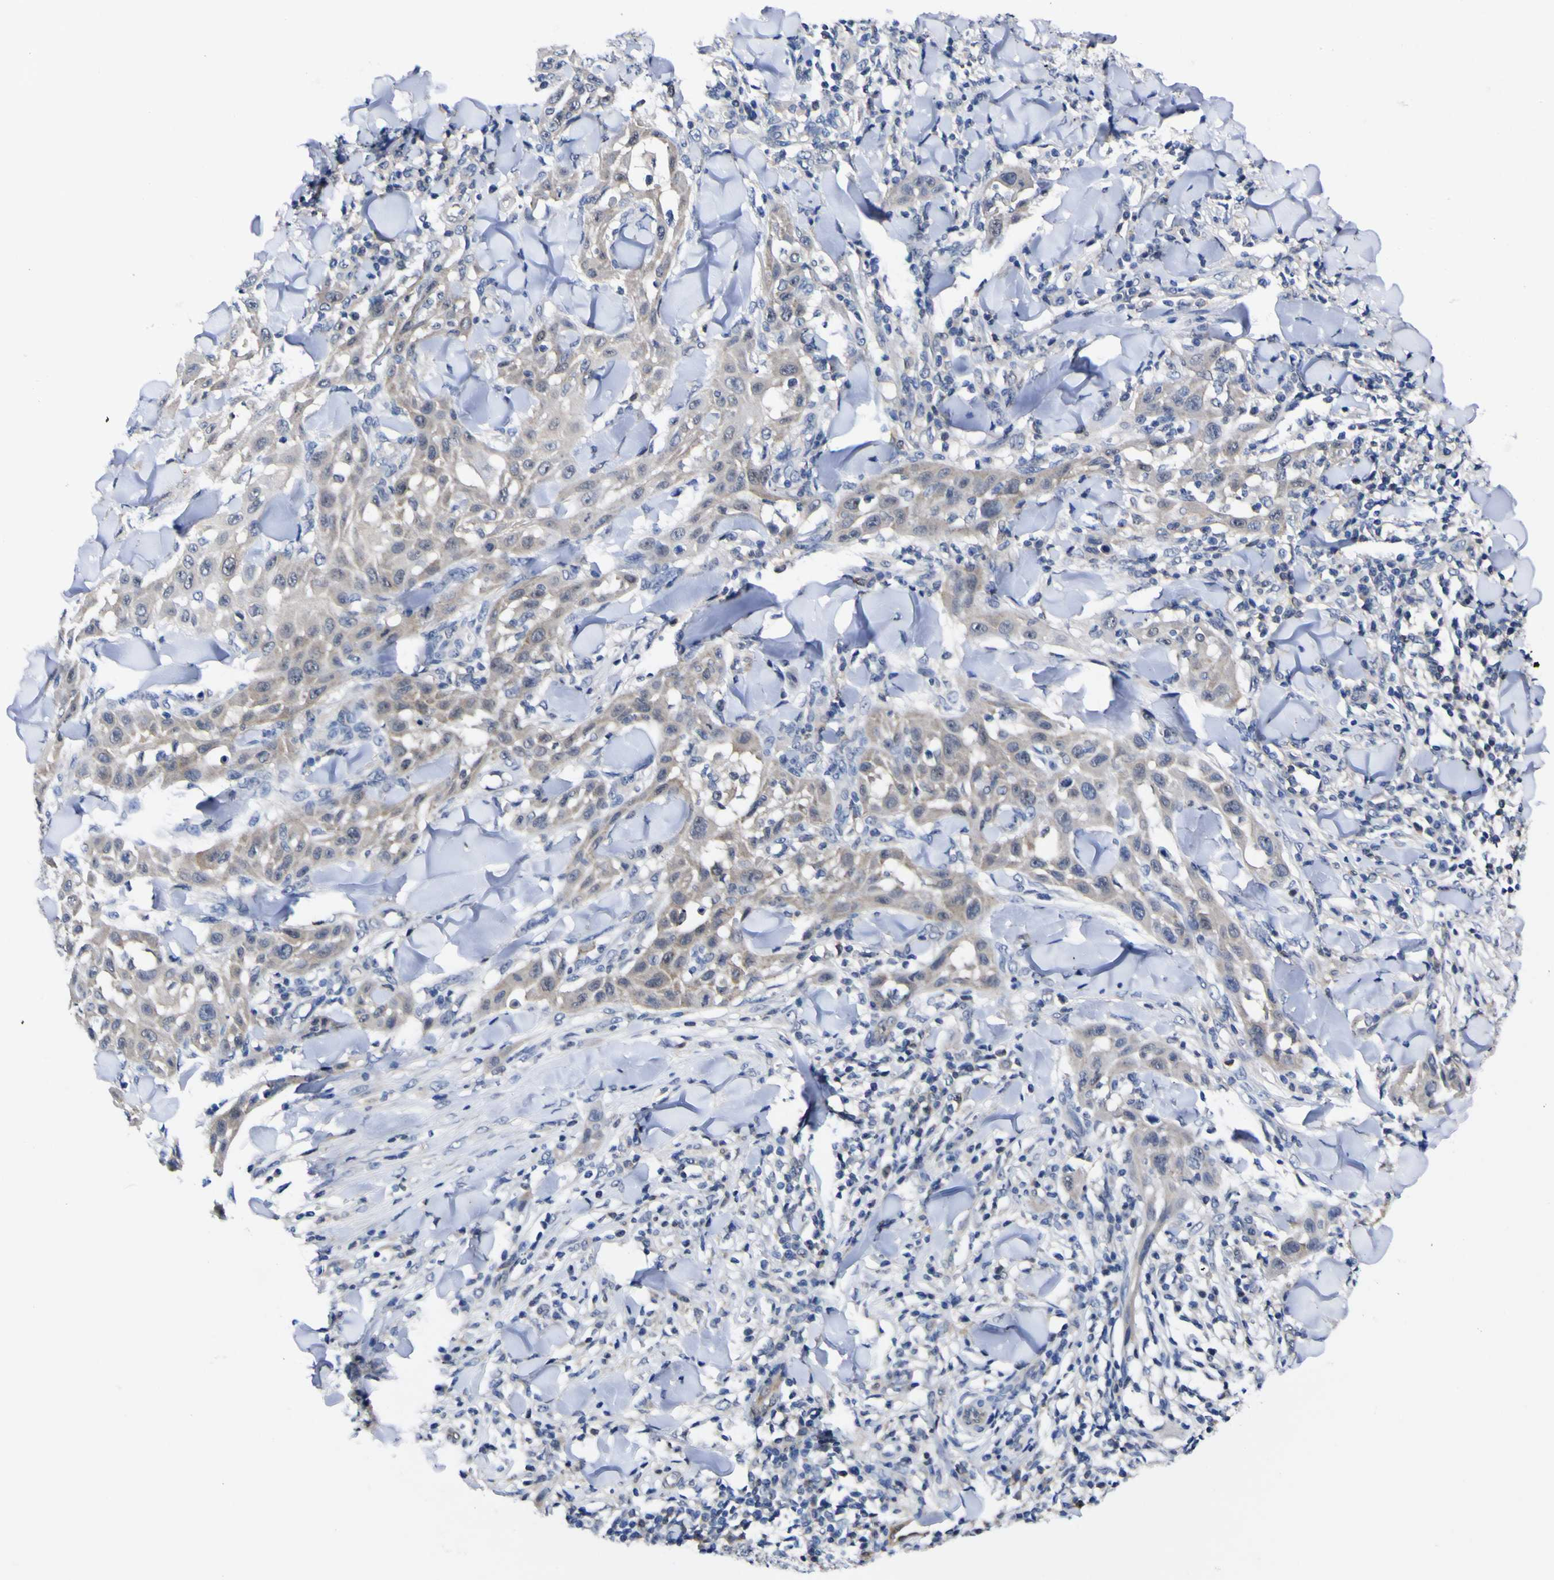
{"staining": {"intensity": "weak", "quantity": "25%-75%", "location": "cytoplasmic/membranous"}, "tissue": "skin cancer", "cell_type": "Tumor cells", "image_type": "cancer", "snomed": [{"axis": "morphology", "description": "Squamous cell carcinoma, NOS"}, {"axis": "topography", "description": "Skin"}], "caption": "Weak cytoplasmic/membranous staining is present in about 25%-75% of tumor cells in skin cancer (squamous cell carcinoma). Nuclei are stained in blue.", "gene": "CASP6", "patient": {"sex": "male", "age": 24}}